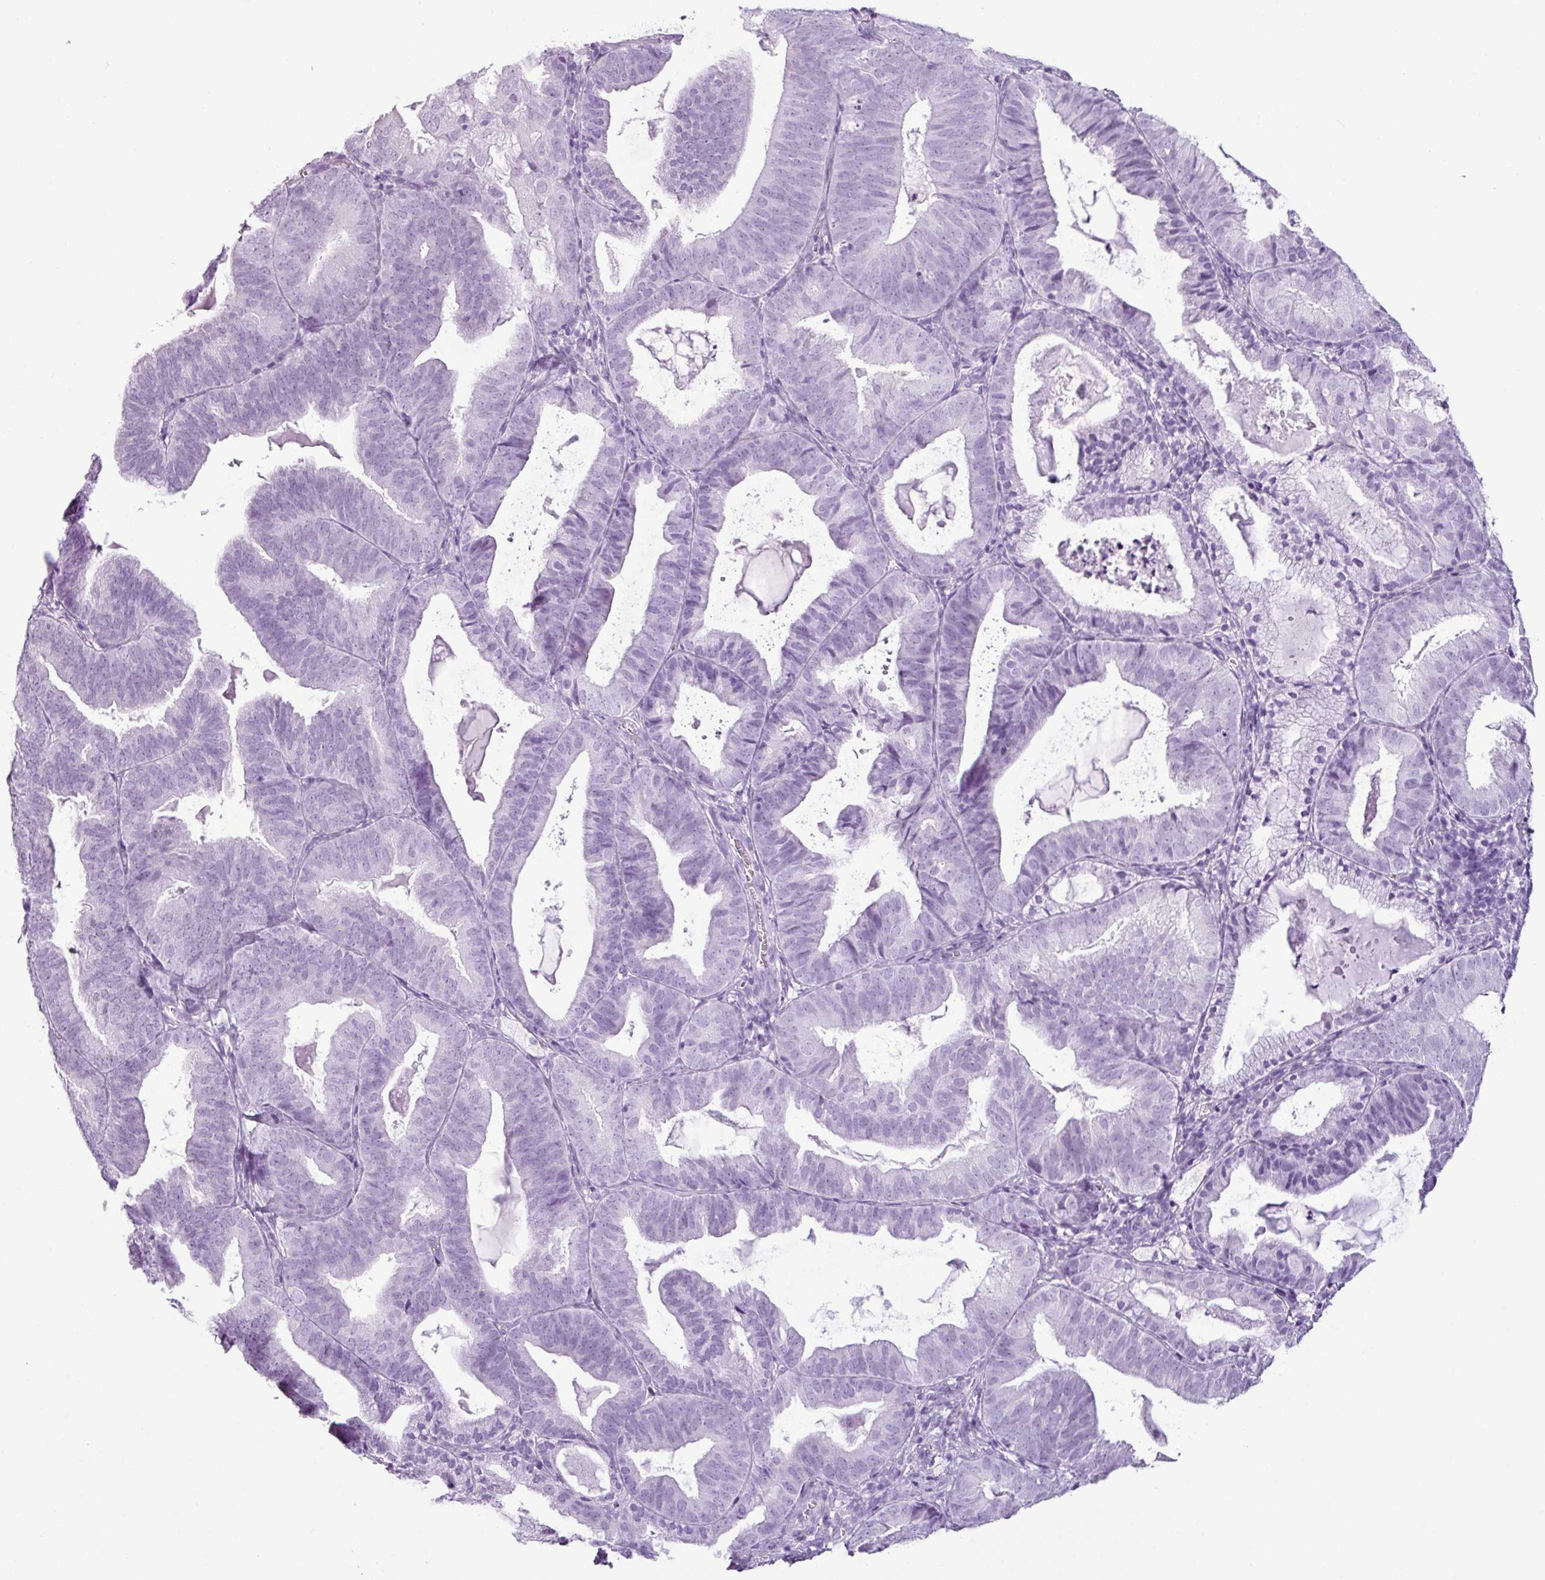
{"staining": {"intensity": "negative", "quantity": "none", "location": "none"}, "tissue": "endometrial cancer", "cell_type": "Tumor cells", "image_type": "cancer", "snomed": [{"axis": "morphology", "description": "Adenocarcinoma, NOS"}, {"axis": "topography", "description": "Endometrium"}], "caption": "Tumor cells are negative for protein expression in human adenocarcinoma (endometrial).", "gene": "SCT", "patient": {"sex": "female", "age": 80}}